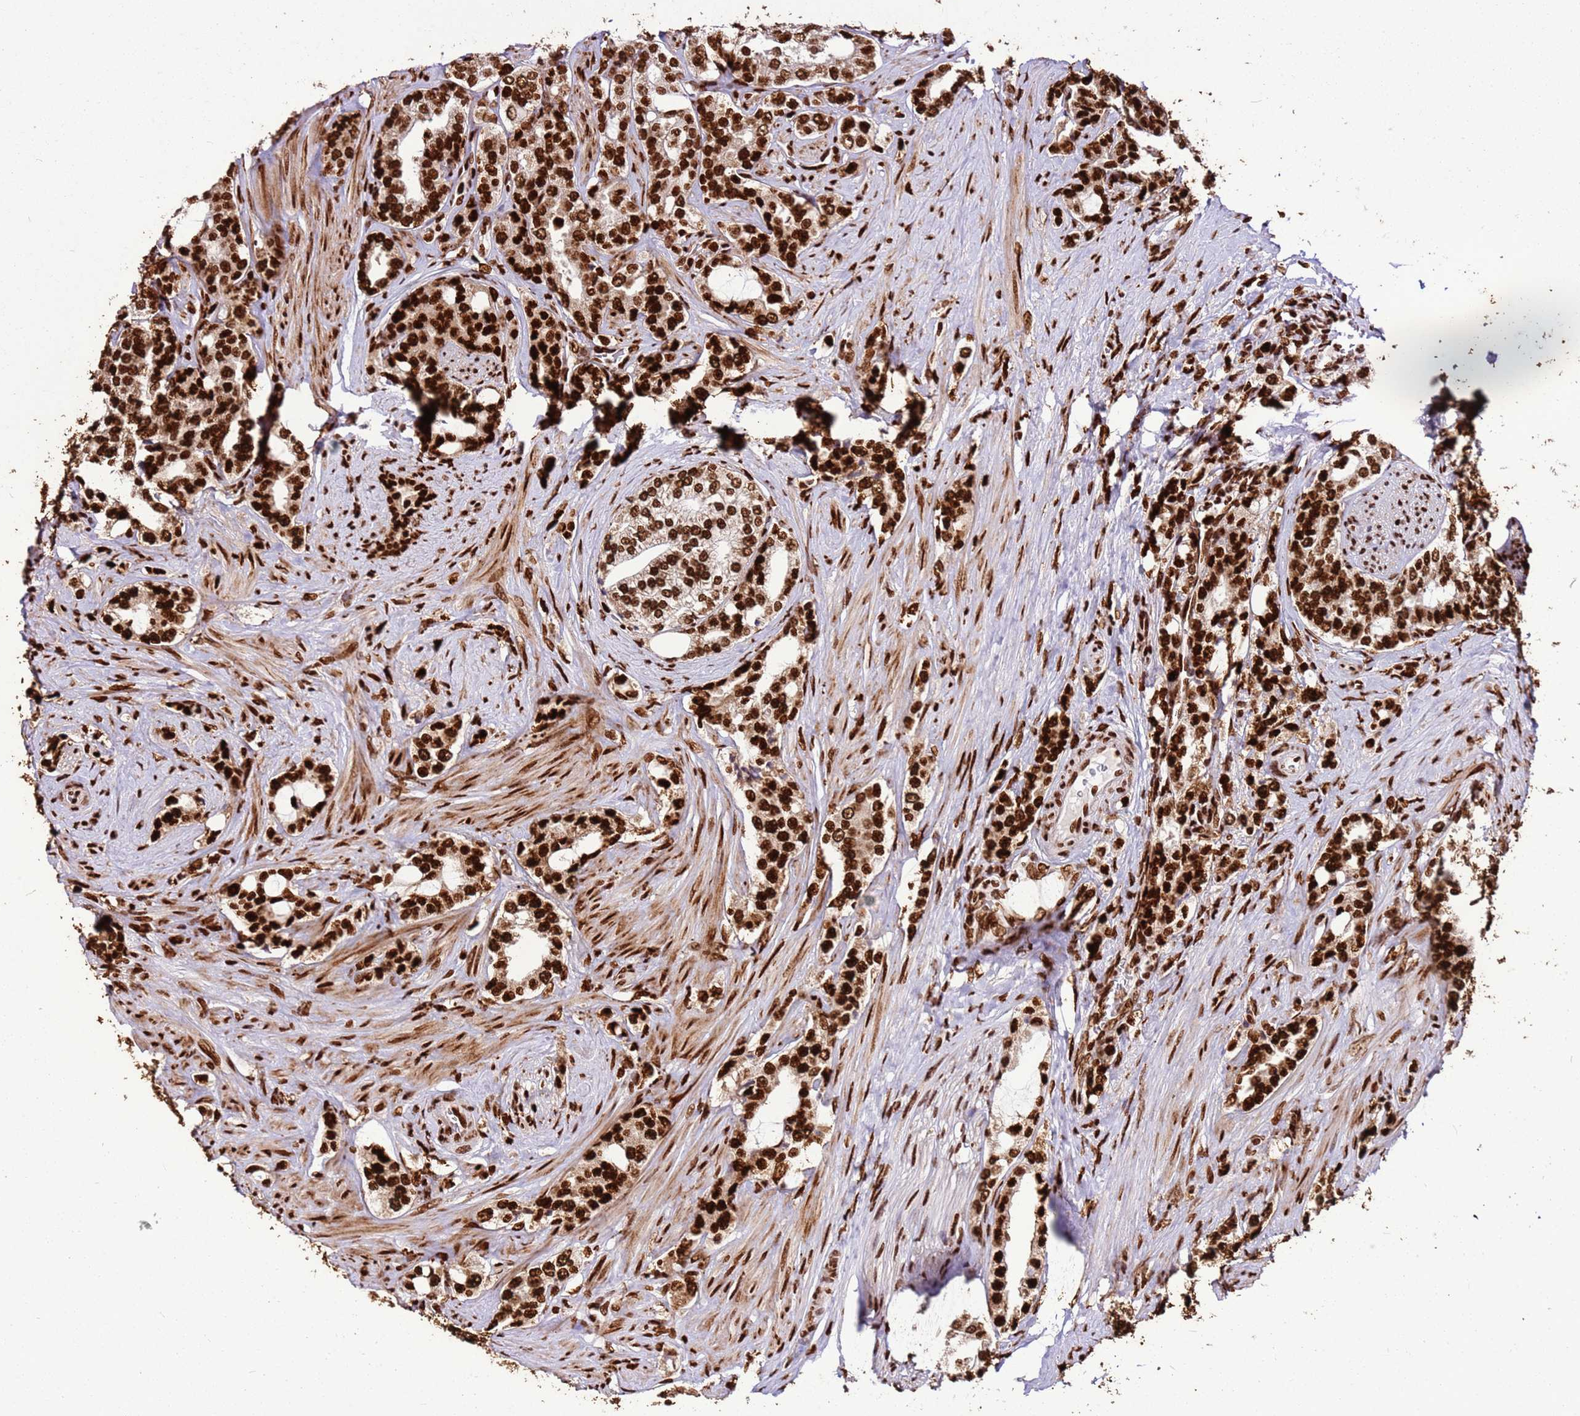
{"staining": {"intensity": "strong", "quantity": ">75%", "location": "nuclear"}, "tissue": "prostate cancer", "cell_type": "Tumor cells", "image_type": "cancer", "snomed": [{"axis": "morphology", "description": "Adenocarcinoma, High grade"}, {"axis": "topography", "description": "Prostate"}], "caption": "DAB (3,3'-diaminobenzidine) immunohistochemical staining of high-grade adenocarcinoma (prostate) reveals strong nuclear protein positivity in about >75% of tumor cells.", "gene": "HNRNPAB", "patient": {"sex": "male", "age": 64}}